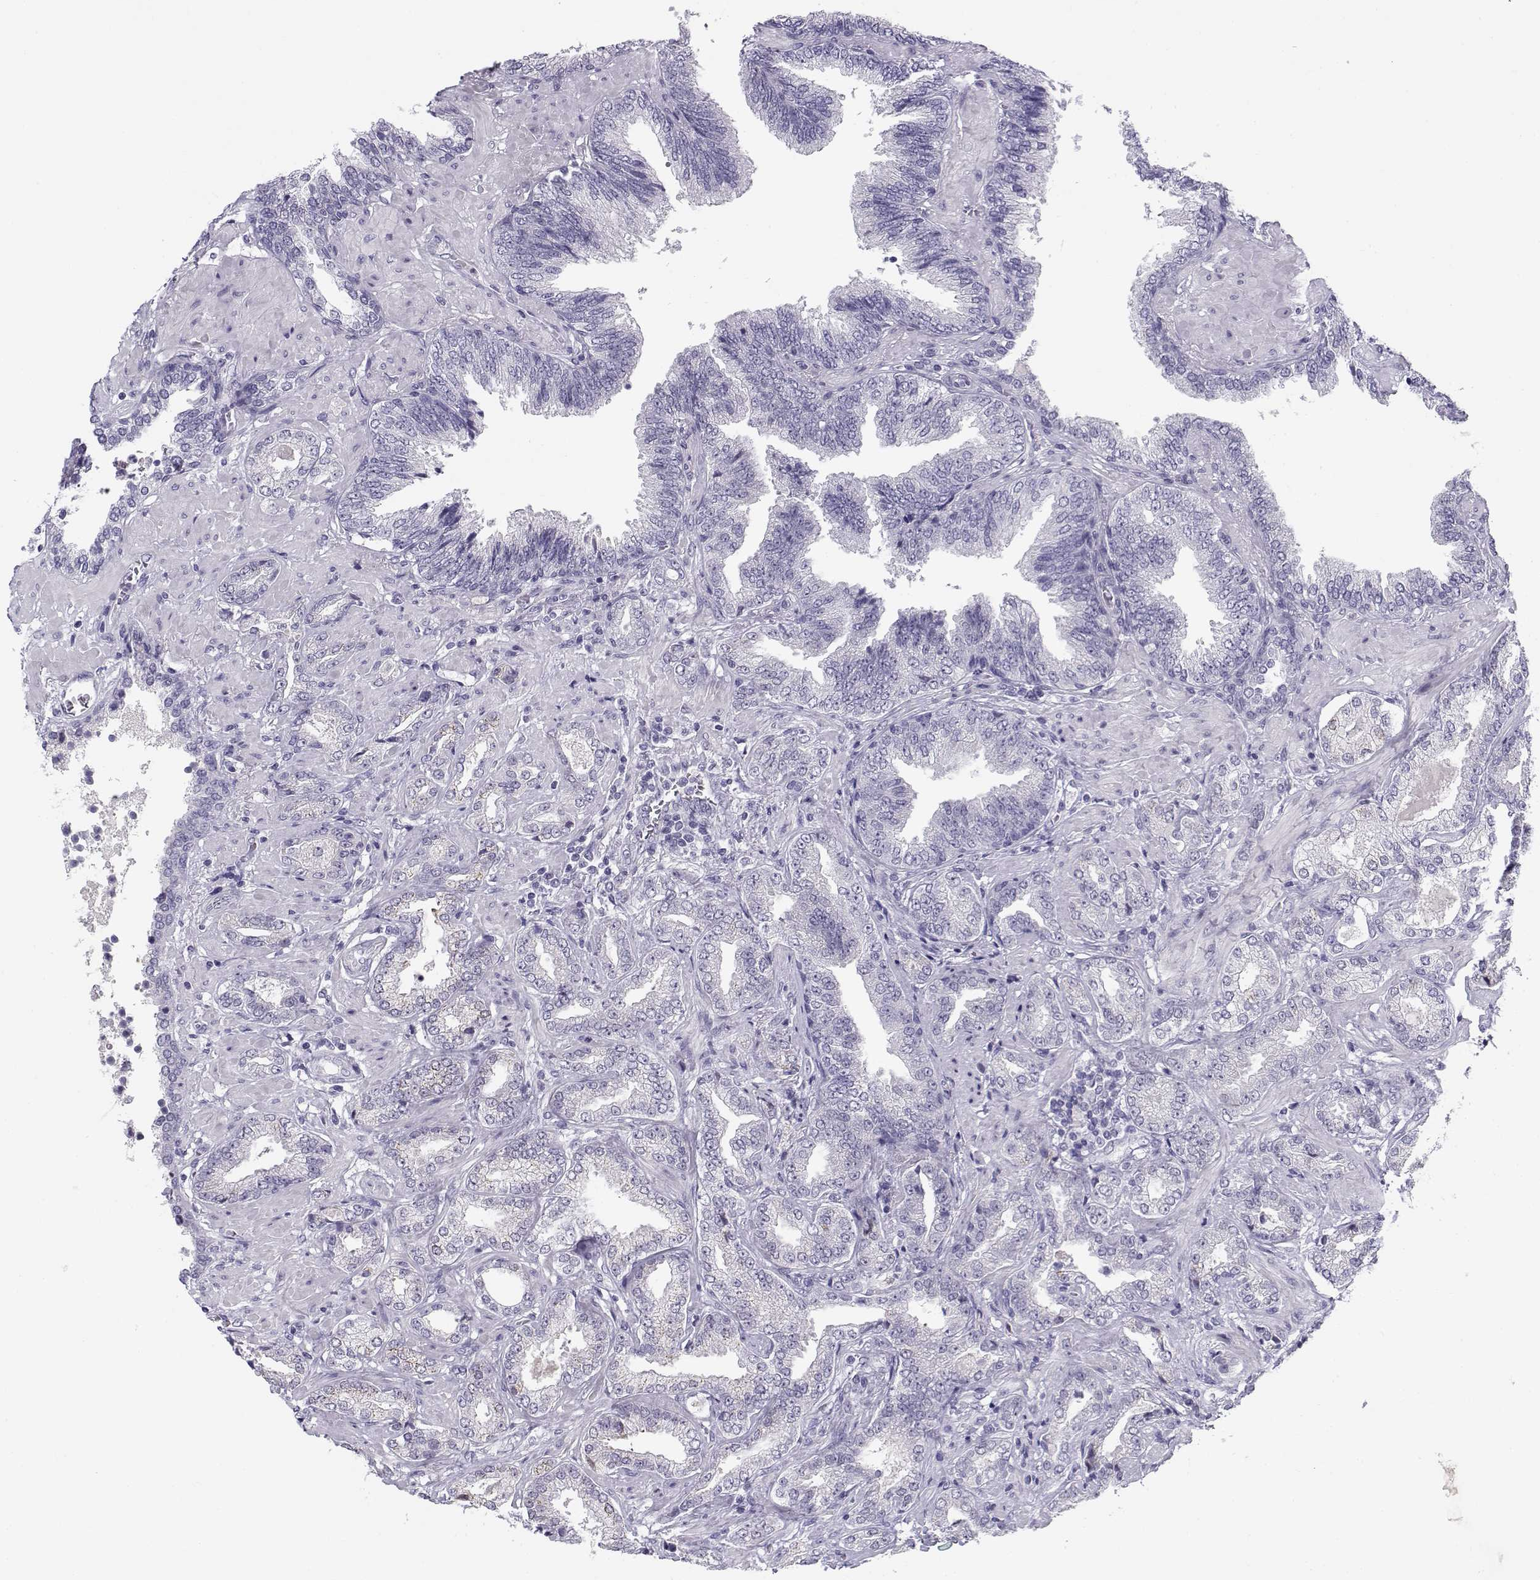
{"staining": {"intensity": "negative", "quantity": "none", "location": "none"}, "tissue": "prostate cancer", "cell_type": "Tumor cells", "image_type": "cancer", "snomed": [{"axis": "morphology", "description": "Adenocarcinoma, Low grade"}, {"axis": "topography", "description": "Prostate"}], "caption": "Immunohistochemistry image of neoplastic tissue: human adenocarcinoma (low-grade) (prostate) stained with DAB exhibits no significant protein expression in tumor cells.", "gene": "CFAP77", "patient": {"sex": "male", "age": 68}}